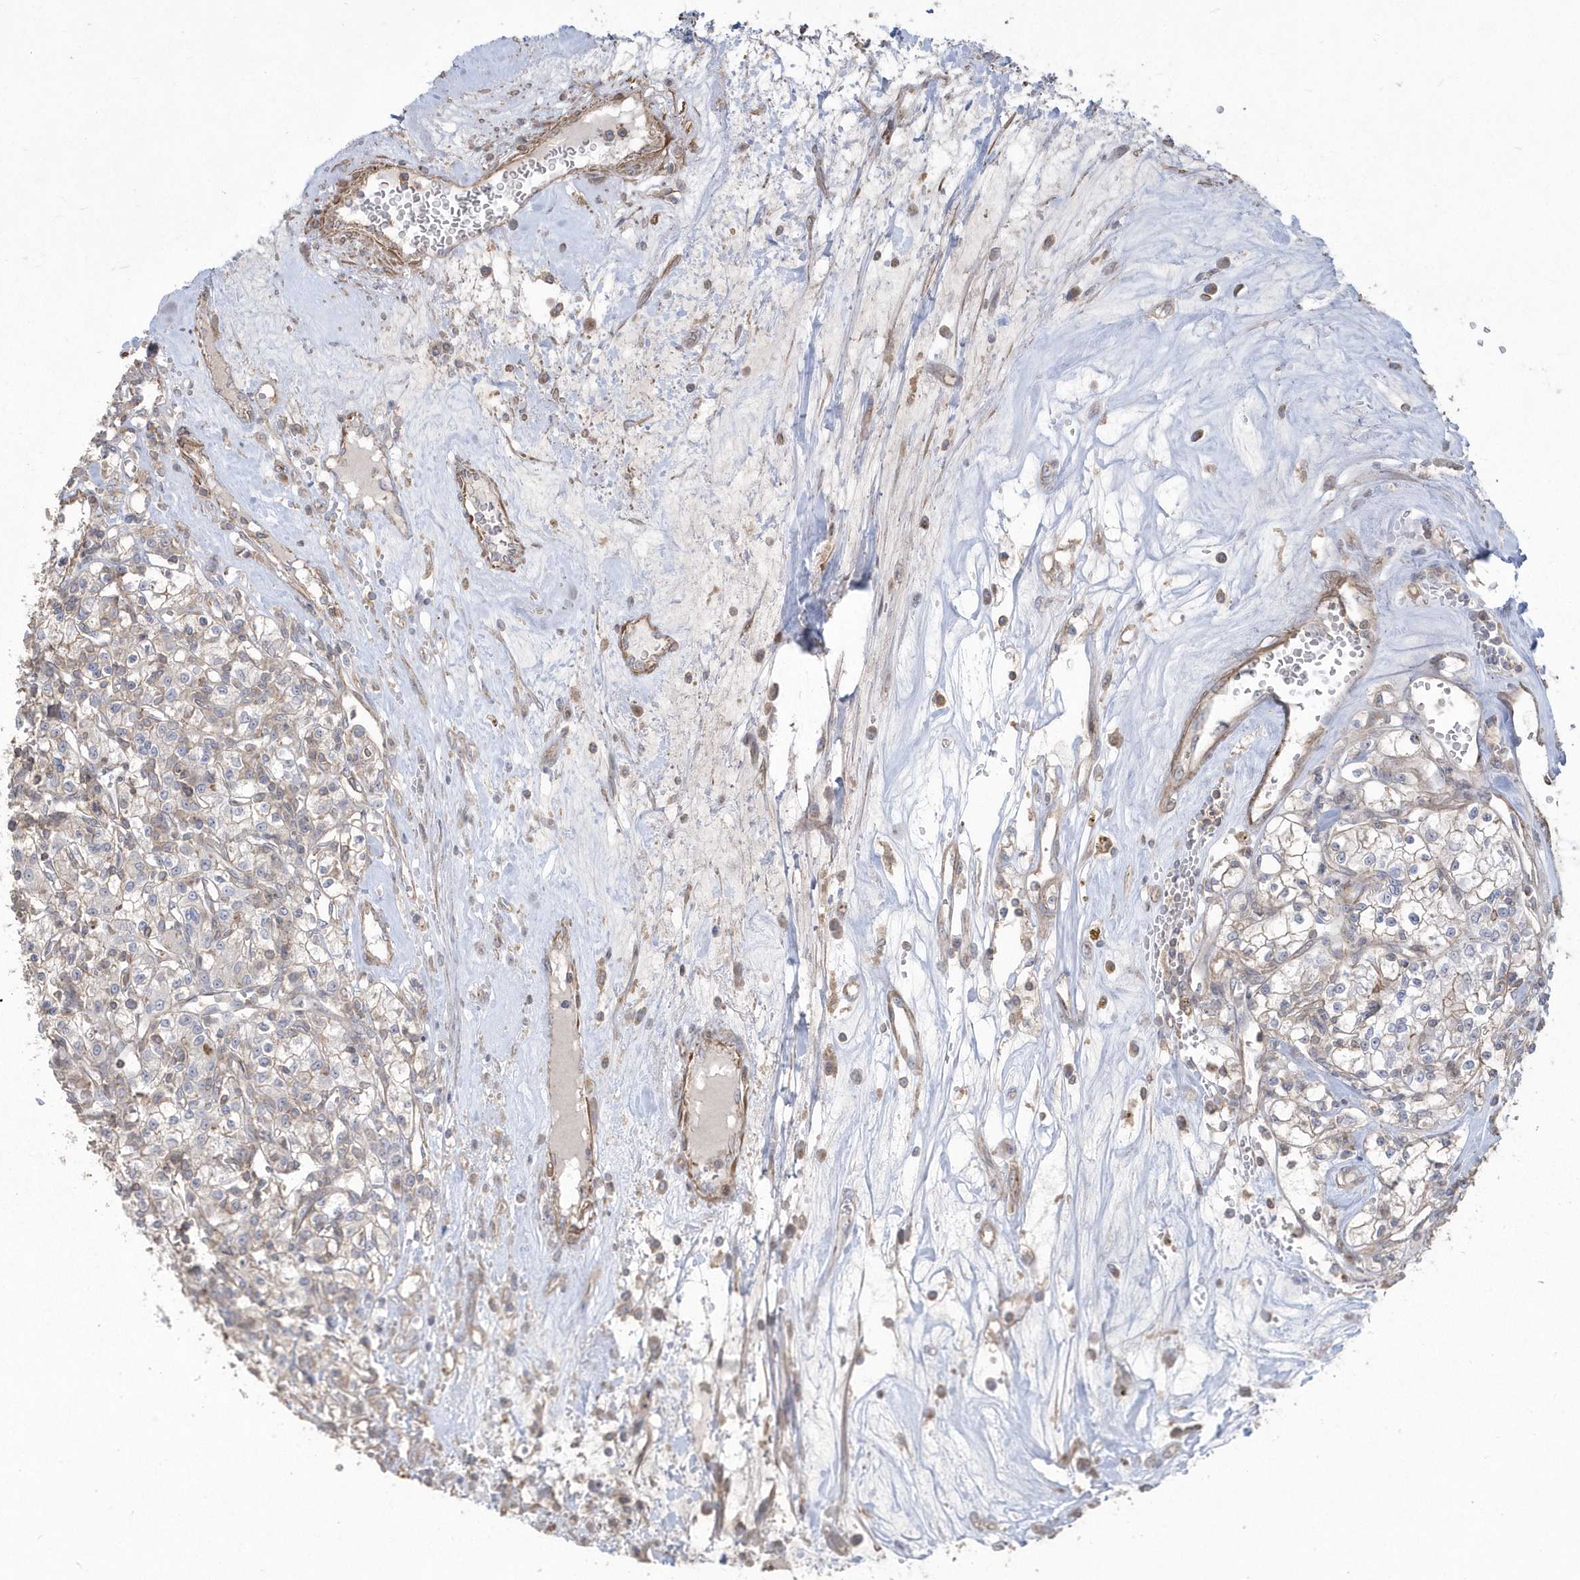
{"staining": {"intensity": "negative", "quantity": "none", "location": "none"}, "tissue": "renal cancer", "cell_type": "Tumor cells", "image_type": "cancer", "snomed": [{"axis": "morphology", "description": "Adenocarcinoma, NOS"}, {"axis": "topography", "description": "Kidney"}], "caption": "Protein analysis of renal cancer reveals no significant expression in tumor cells.", "gene": "ARMC8", "patient": {"sex": "female", "age": 59}}